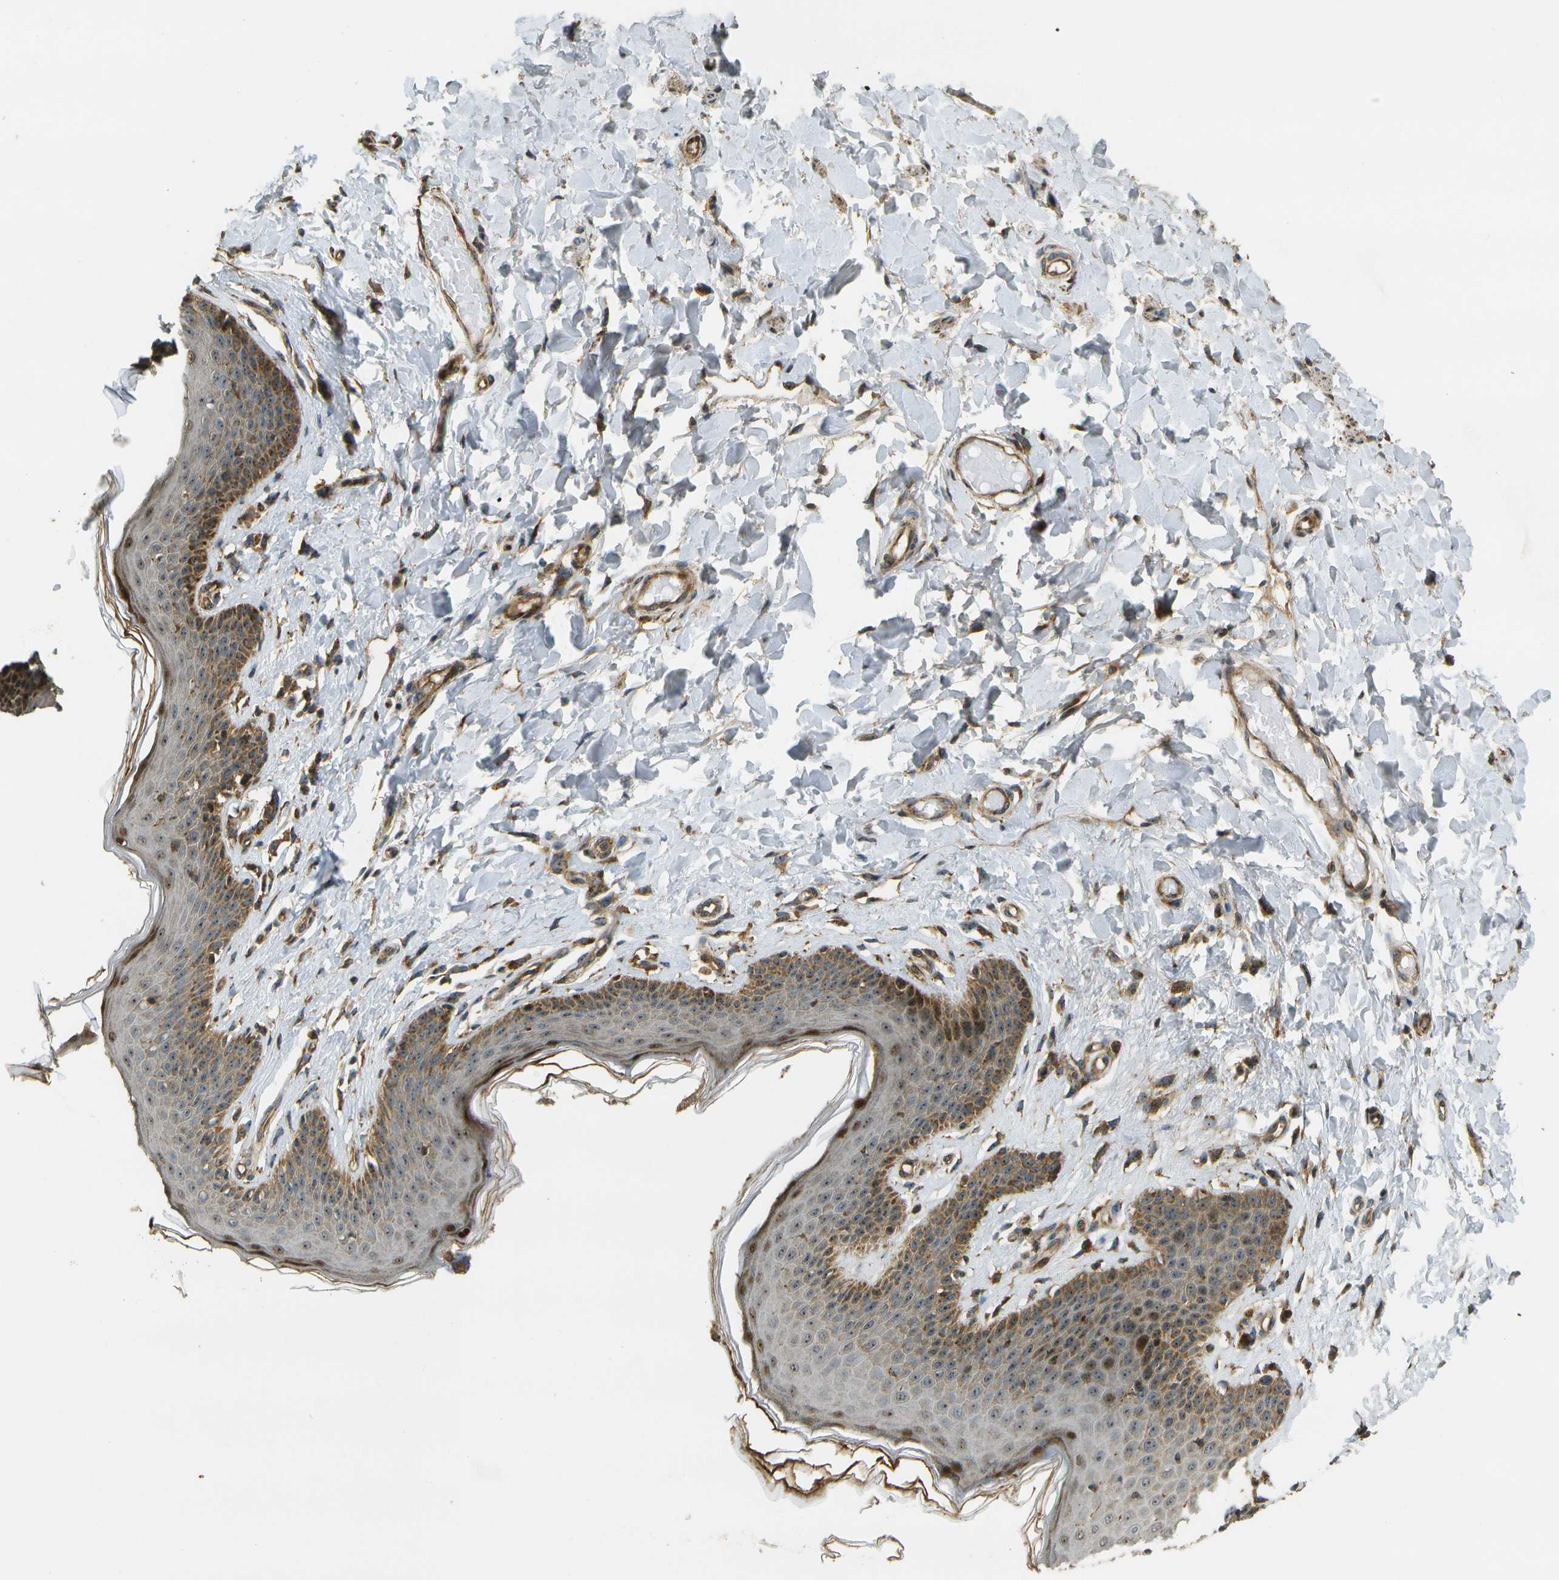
{"staining": {"intensity": "moderate", "quantity": ">75%", "location": "cytoplasmic/membranous,nuclear"}, "tissue": "skin", "cell_type": "Epidermal cells", "image_type": "normal", "snomed": [{"axis": "morphology", "description": "Normal tissue, NOS"}, {"axis": "topography", "description": "Vulva"}], "caption": "Protein staining reveals moderate cytoplasmic/membranous,nuclear staining in about >75% of epidermal cells in unremarkable skin. (brown staining indicates protein expression, while blue staining denotes nuclei).", "gene": "LRP12", "patient": {"sex": "female", "age": 66}}